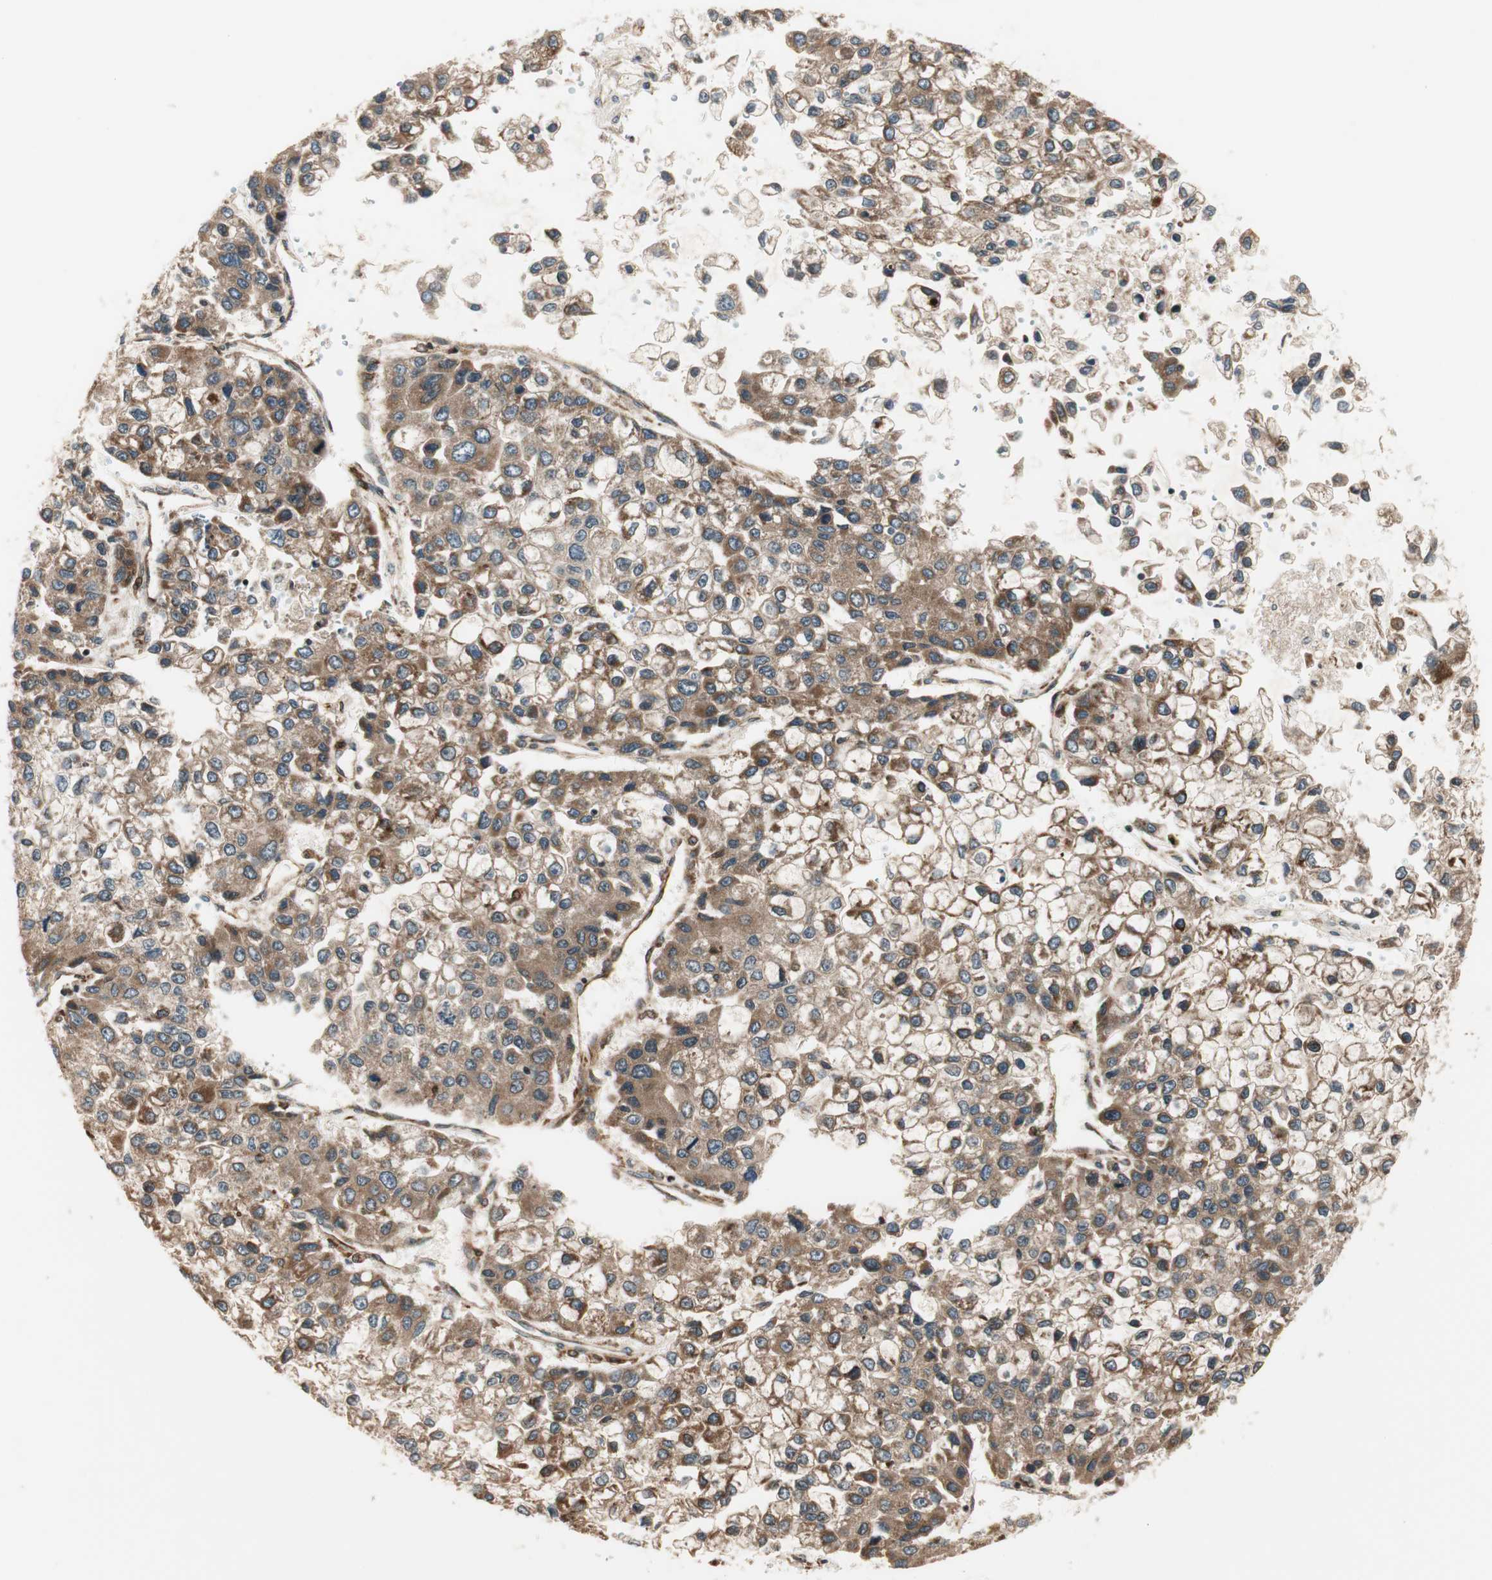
{"staining": {"intensity": "moderate", "quantity": ">75%", "location": "cytoplasmic/membranous"}, "tissue": "liver cancer", "cell_type": "Tumor cells", "image_type": "cancer", "snomed": [{"axis": "morphology", "description": "Carcinoma, Hepatocellular, NOS"}, {"axis": "topography", "description": "Liver"}], "caption": "High-magnification brightfield microscopy of liver cancer stained with DAB (brown) and counterstained with hematoxylin (blue). tumor cells exhibit moderate cytoplasmic/membranous expression is seen in about>75% of cells. (Brightfield microscopy of DAB IHC at high magnification).", "gene": "CTTNBP2NL", "patient": {"sex": "female", "age": 66}}